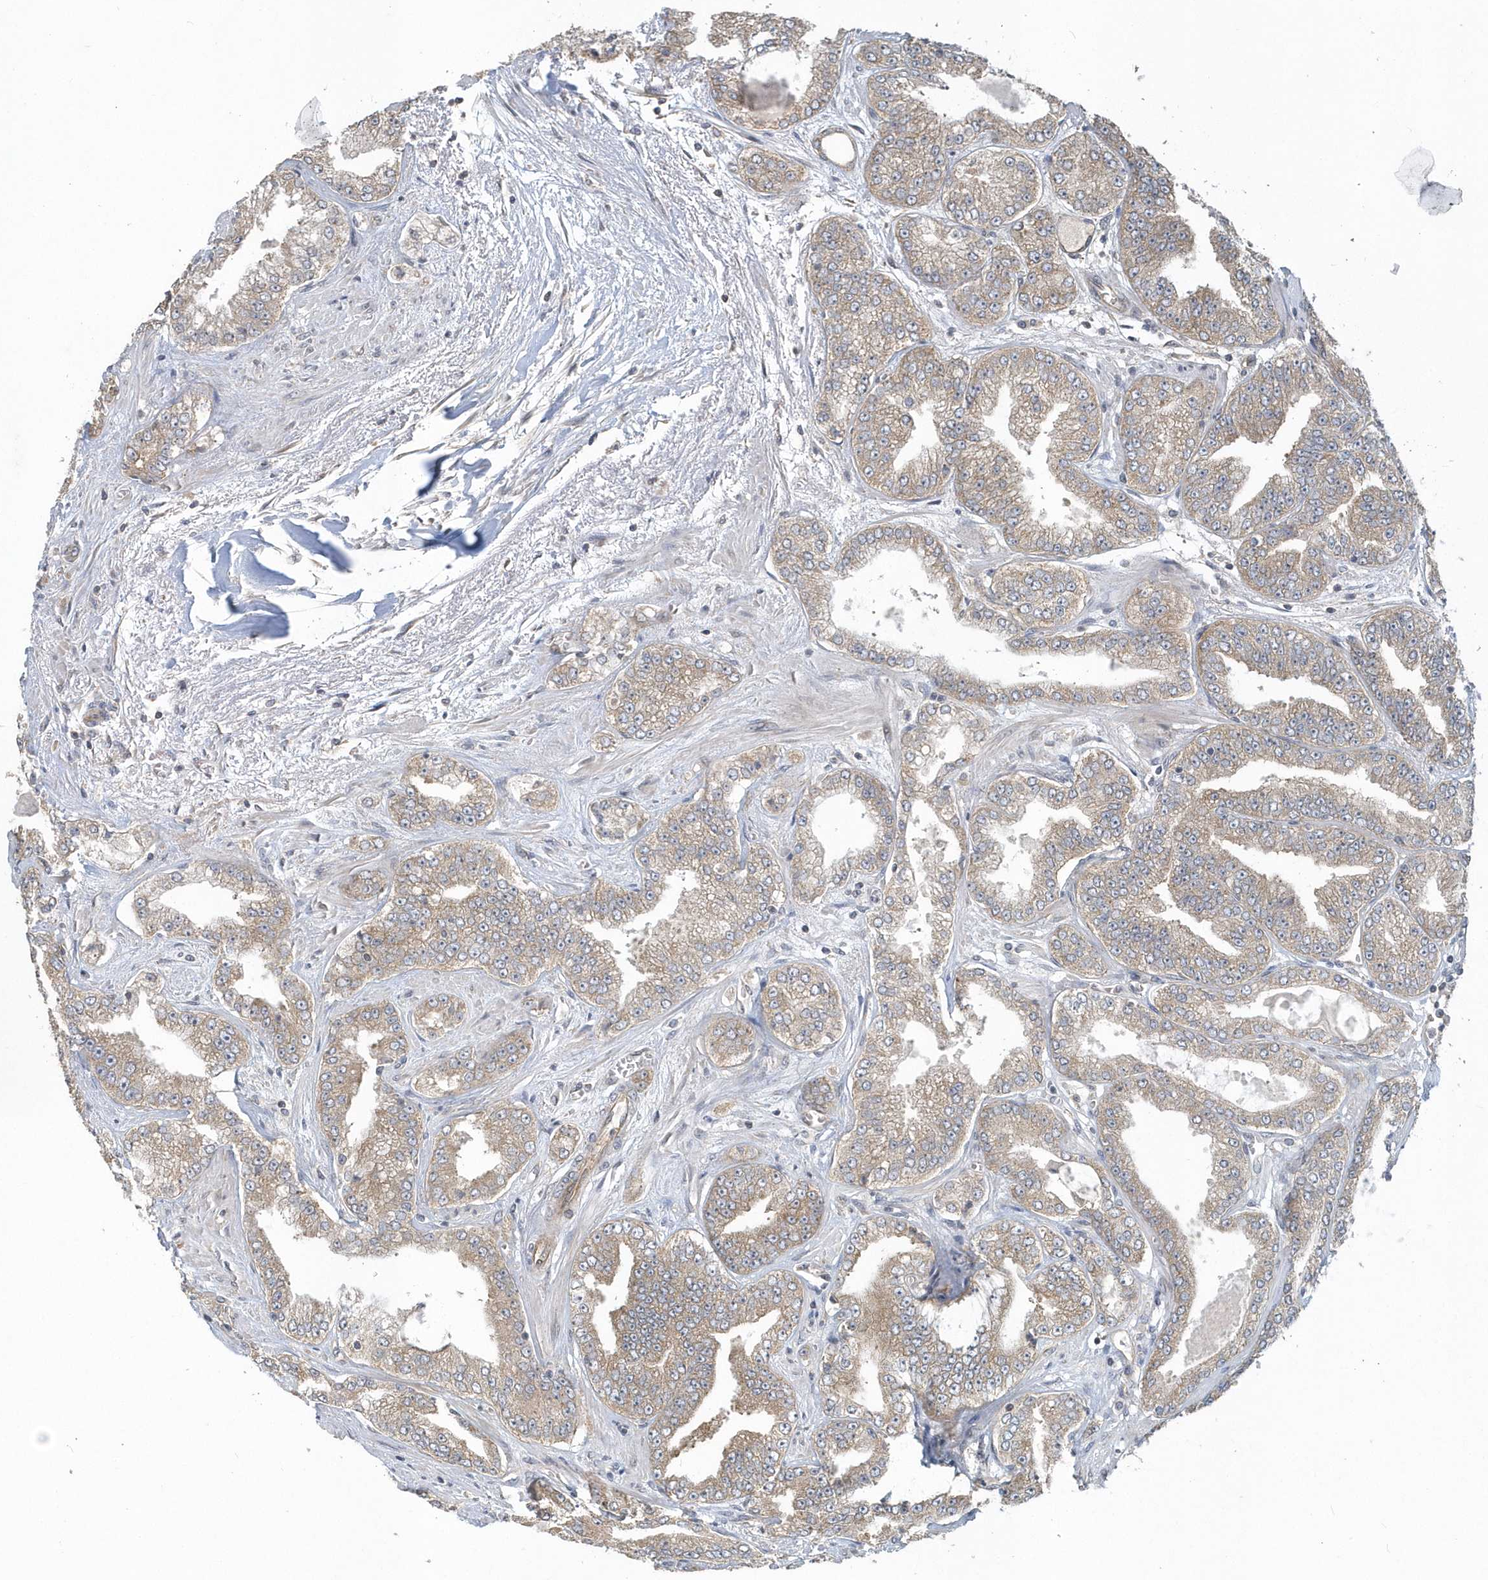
{"staining": {"intensity": "weak", "quantity": ">75%", "location": "cytoplasmic/membranous"}, "tissue": "prostate cancer", "cell_type": "Tumor cells", "image_type": "cancer", "snomed": [{"axis": "morphology", "description": "Adenocarcinoma, High grade"}, {"axis": "topography", "description": "Prostate"}], "caption": "Immunohistochemistry of prostate cancer displays low levels of weak cytoplasmic/membranous positivity in about >75% of tumor cells.", "gene": "STIM2", "patient": {"sex": "male", "age": 71}}